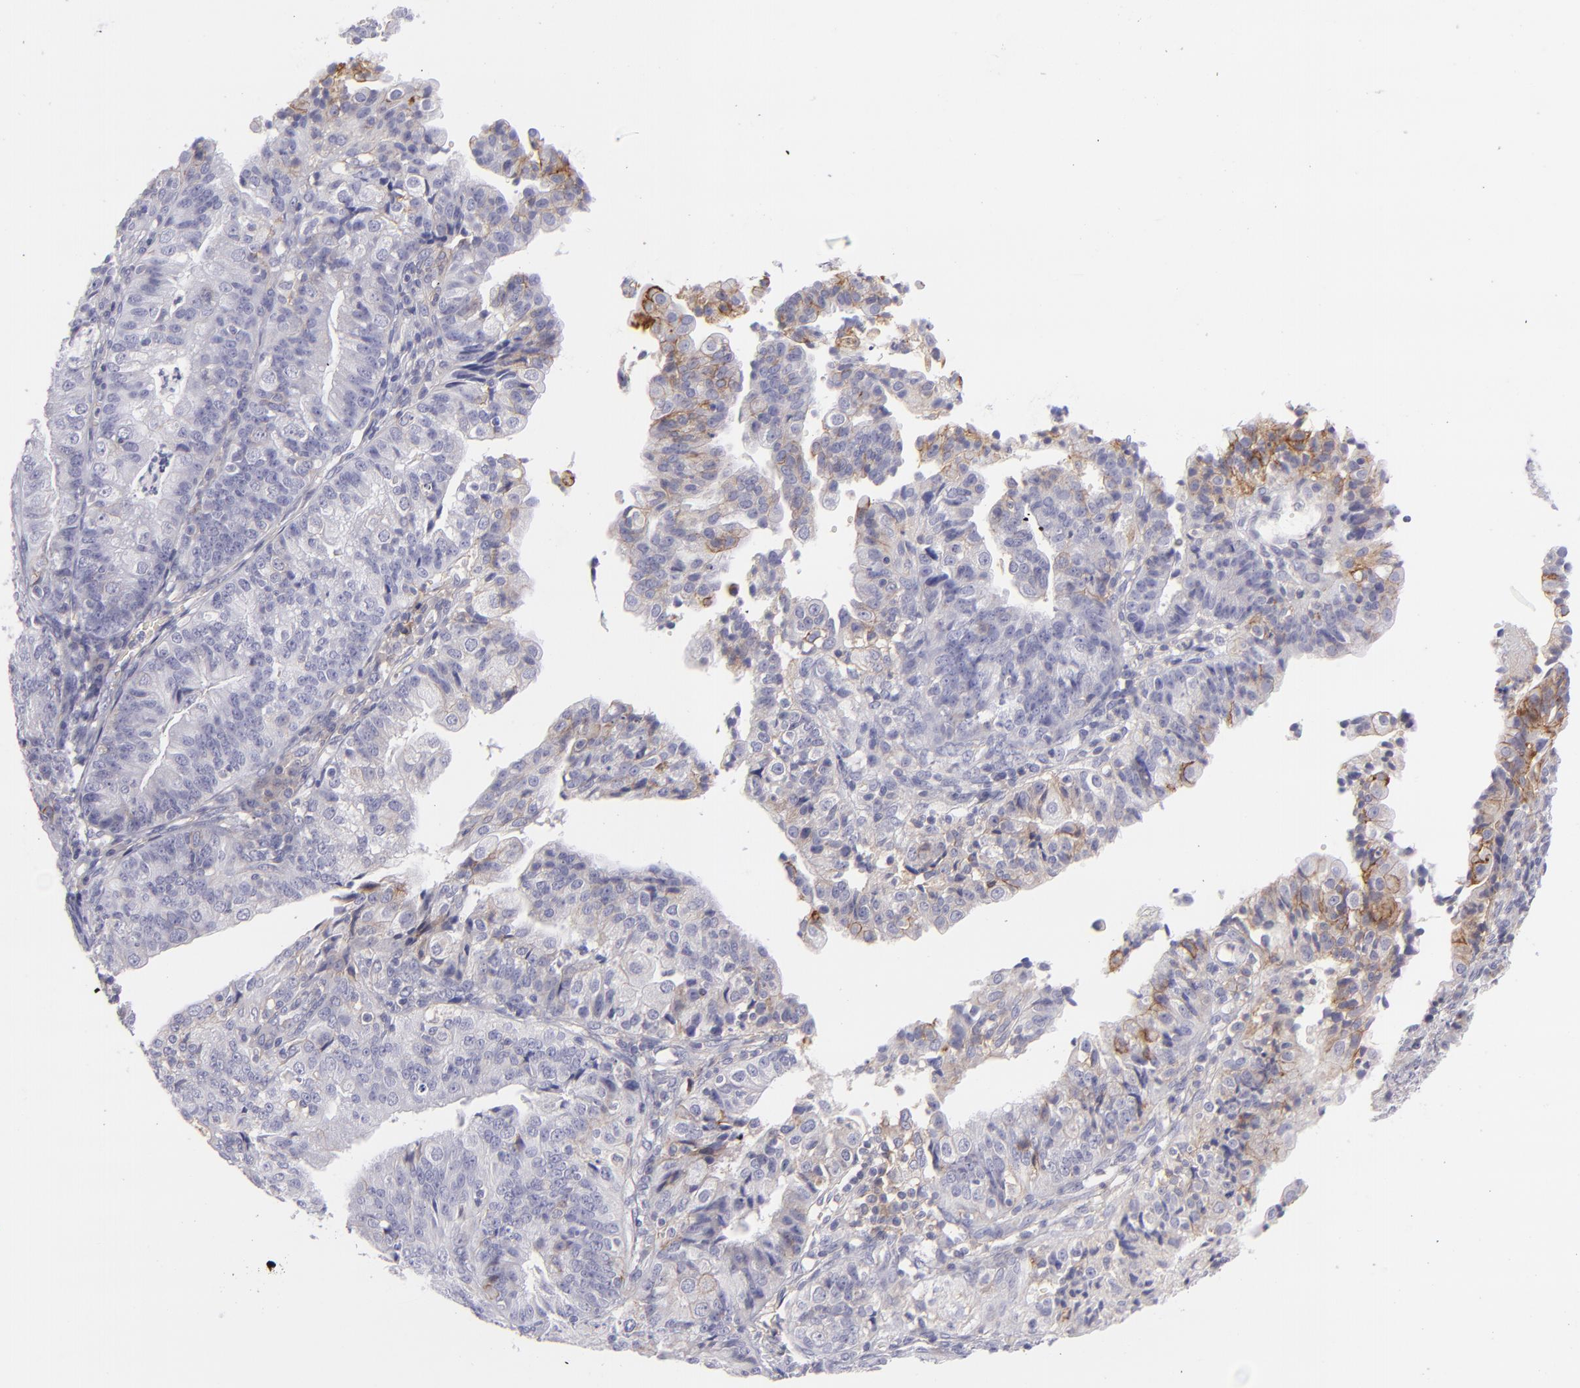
{"staining": {"intensity": "weak", "quantity": "<25%", "location": "cytoplasmic/membranous"}, "tissue": "endometrial cancer", "cell_type": "Tumor cells", "image_type": "cancer", "snomed": [{"axis": "morphology", "description": "Adenocarcinoma, NOS"}, {"axis": "topography", "description": "Endometrium"}], "caption": "Tumor cells are negative for protein expression in human endometrial cancer.", "gene": "BSG", "patient": {"sex": "female", "age": 56}}